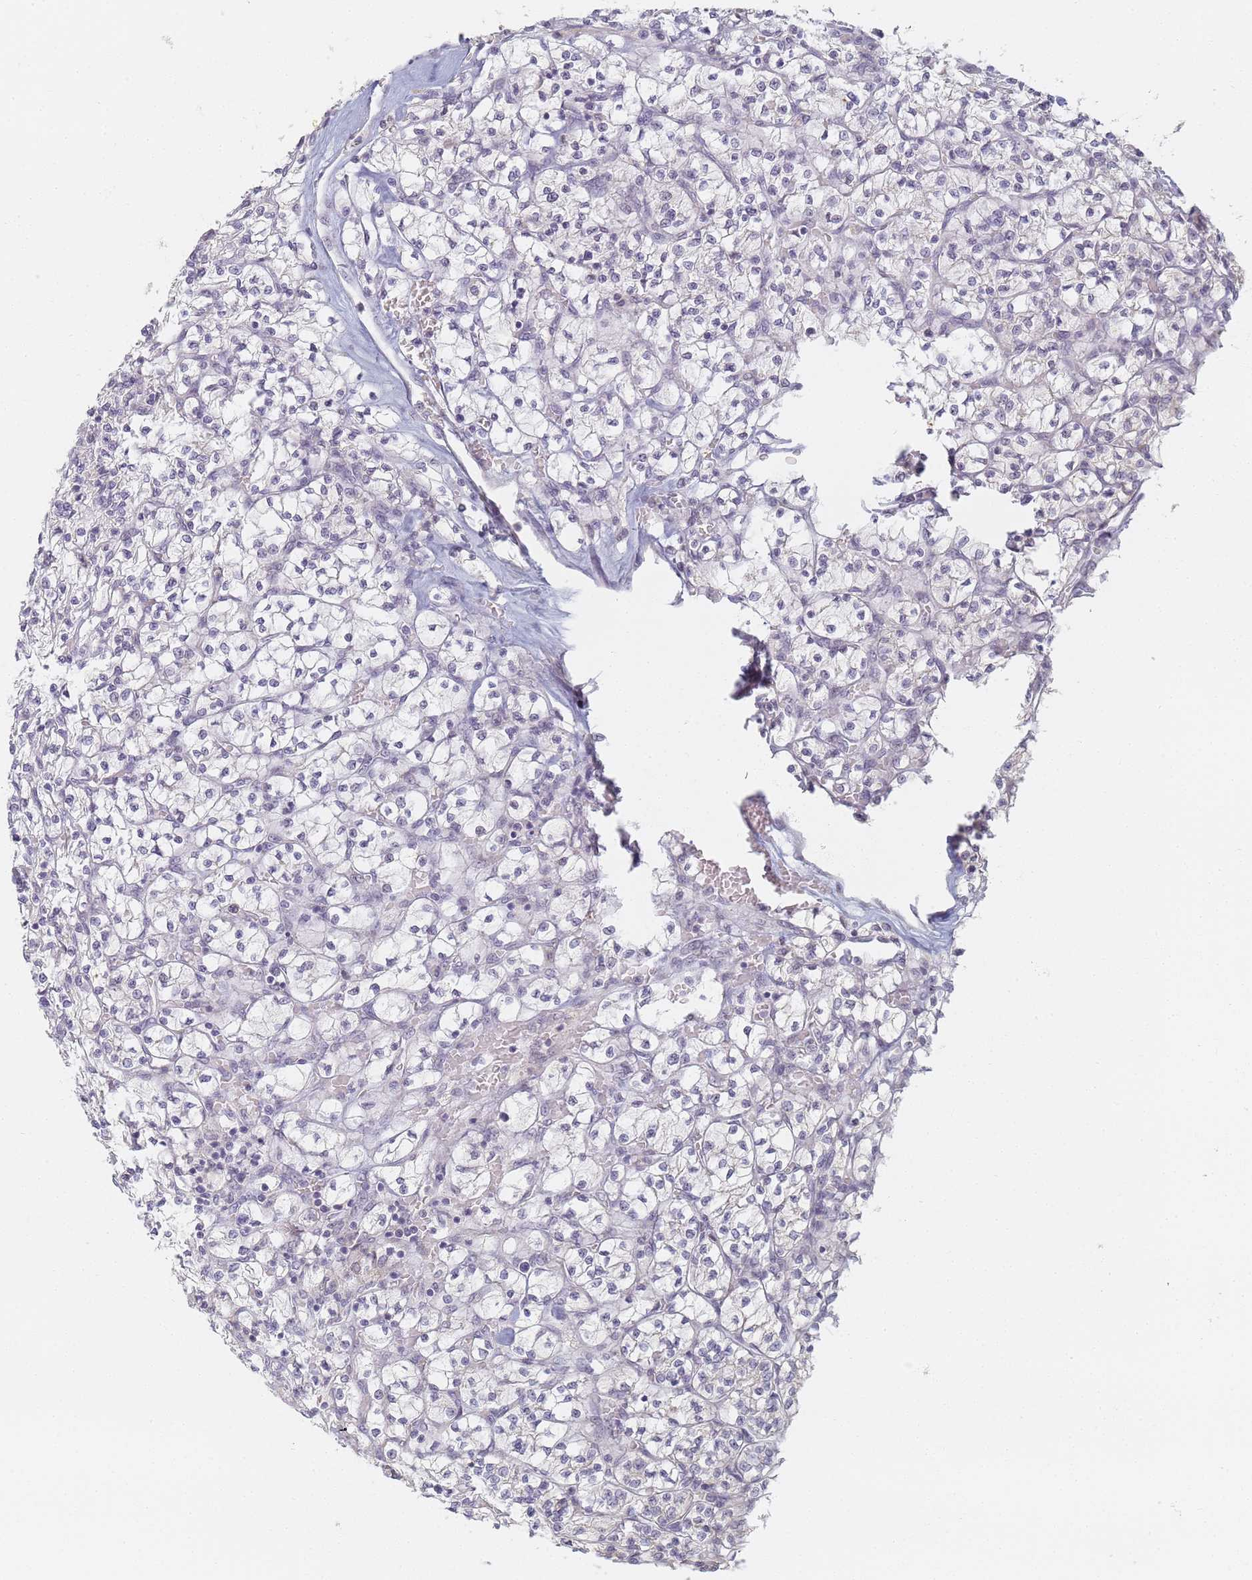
{"staining": {"intensity": "negative", "quantity": "none", "location": "none"}, "tissue": "renal cancer", "cell_type": "Tumor cells", "image_type": "cancer", "snomed": [{"axis": "morphology", "description": "Adenocarcinoma, NOS"}, {"axis": "topography", "description": "Kidney"}], "caption": "The immunohistochemistry micrograph has no significant staining in tumor cells of renal cancer (adenocarcinoma) tissue. The staining is performed using DAB brown chromogen with nuclei counter-stained in using hematoxylin.", "gene": "SLC38A9", "patient": {"sex": "female", "age": 64}}